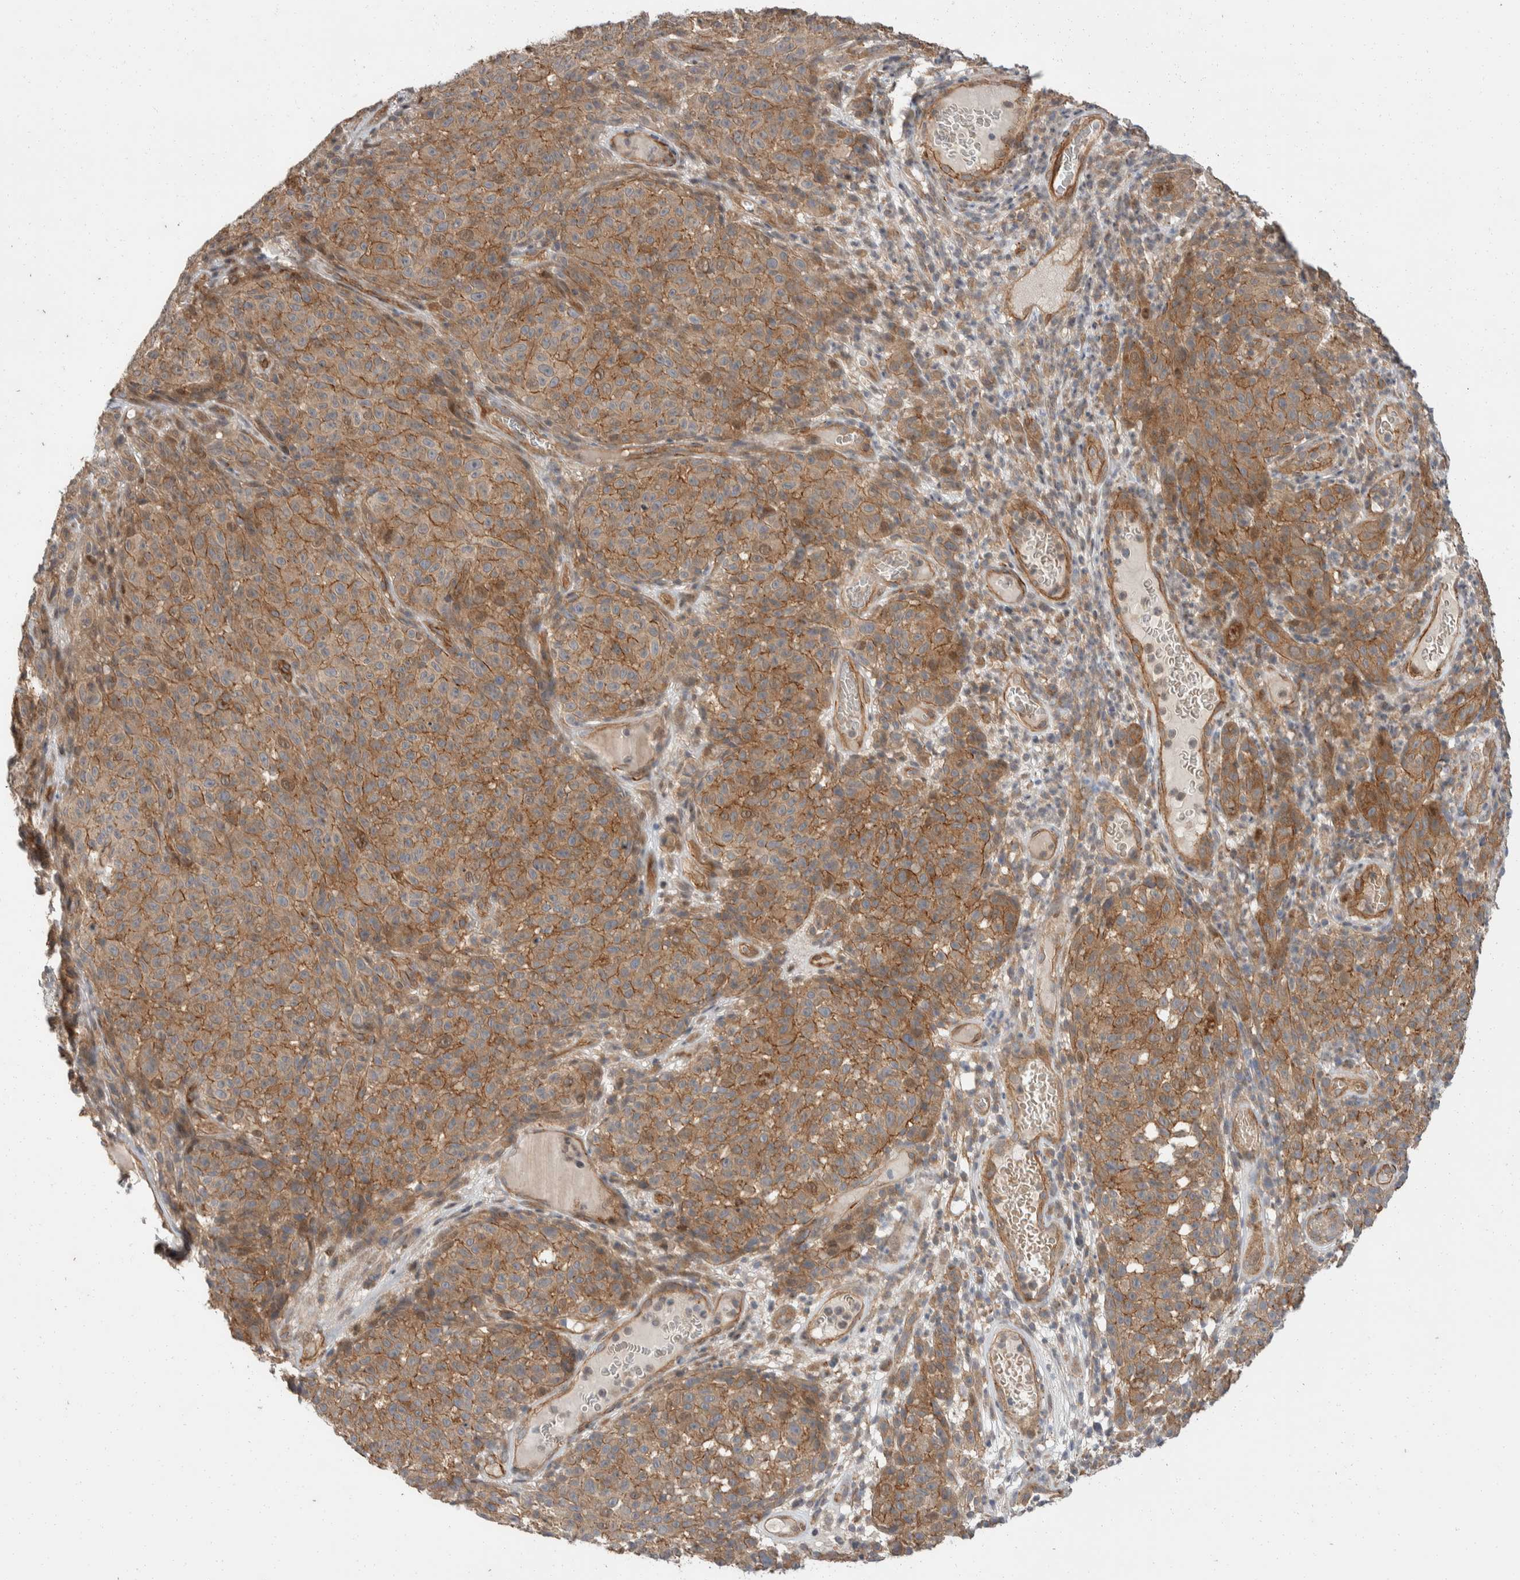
{"staining": {"intensity": "moderate", "quantity": ">75%", "location": "cytoplasmic/membranous"}, "tissue": "melanoma", "cell_type": "Tumor cells", "image_type": "cancer", "snomed": [{"axis": "morphology", "description": "Malignant melanoma, NOS"}, {"axis": "topography", "description": "Skin"}], "caption": "IHC image of melanoma stained for a protein (brown), which displays medium levels of moderate cytoplasmic/membranous expression in approximately >75% of tumor cells.", "gene": "ERC1", "patient": {"sex": "female", "age": 82}}